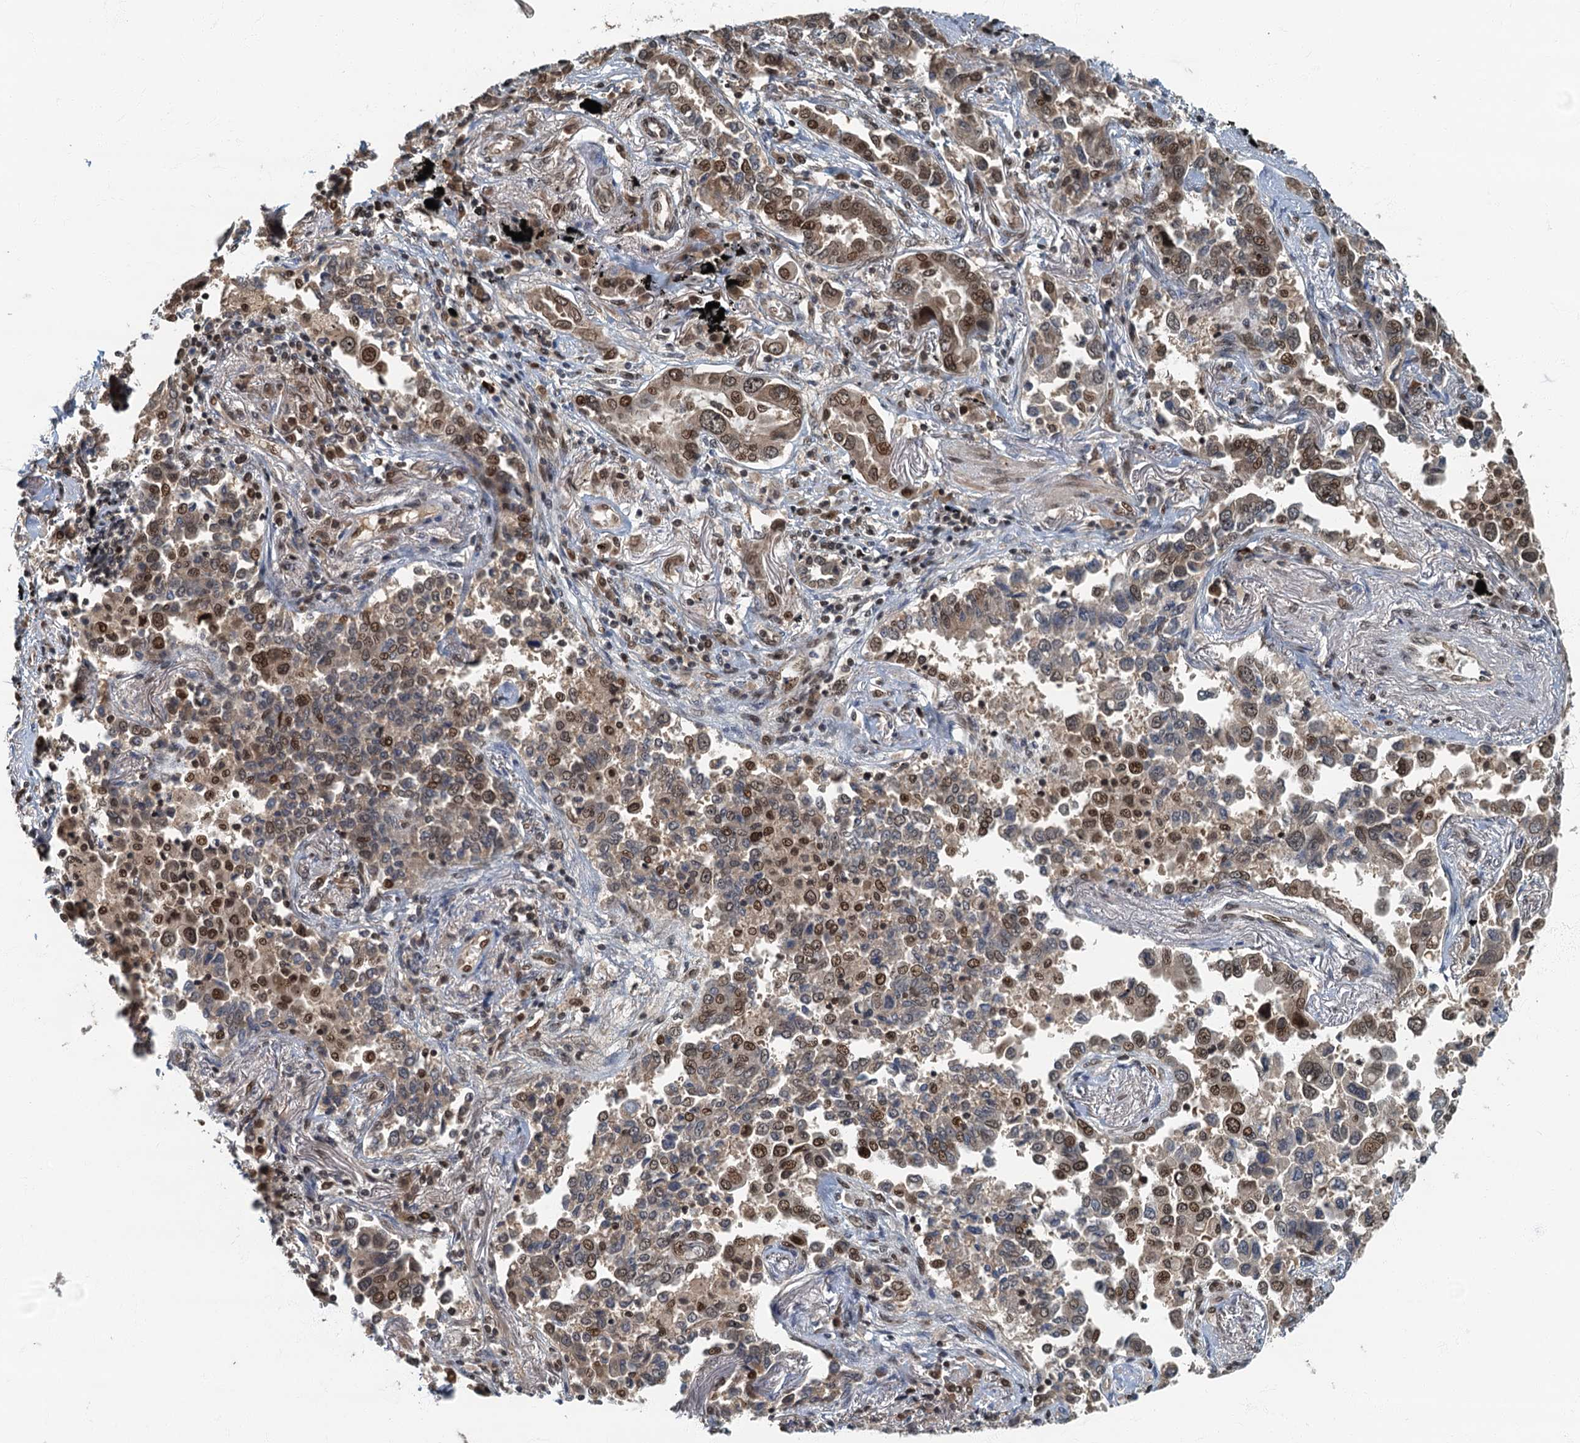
{"staining": {"intensity": "moderate", "quantity": "<25%", "location": "nuclear"}, "tissue": "lung cancer", "cell_type": "Tumor cells", "image_type": "cancer", "snomed": [{"axis": "morphology", "description": "Adenocarcinoma, NOS"}, {"axis": "topography", "description": "Lung"}], "caption": "There is low levels of moderate nuclear positivity in tumor cells of lung cancer (adenocarcinoma), as demonstrated by immunohistochemical staining (brown color).", "gene": "CKAP2L", "patient": {"sex": "male", "age": 67}}